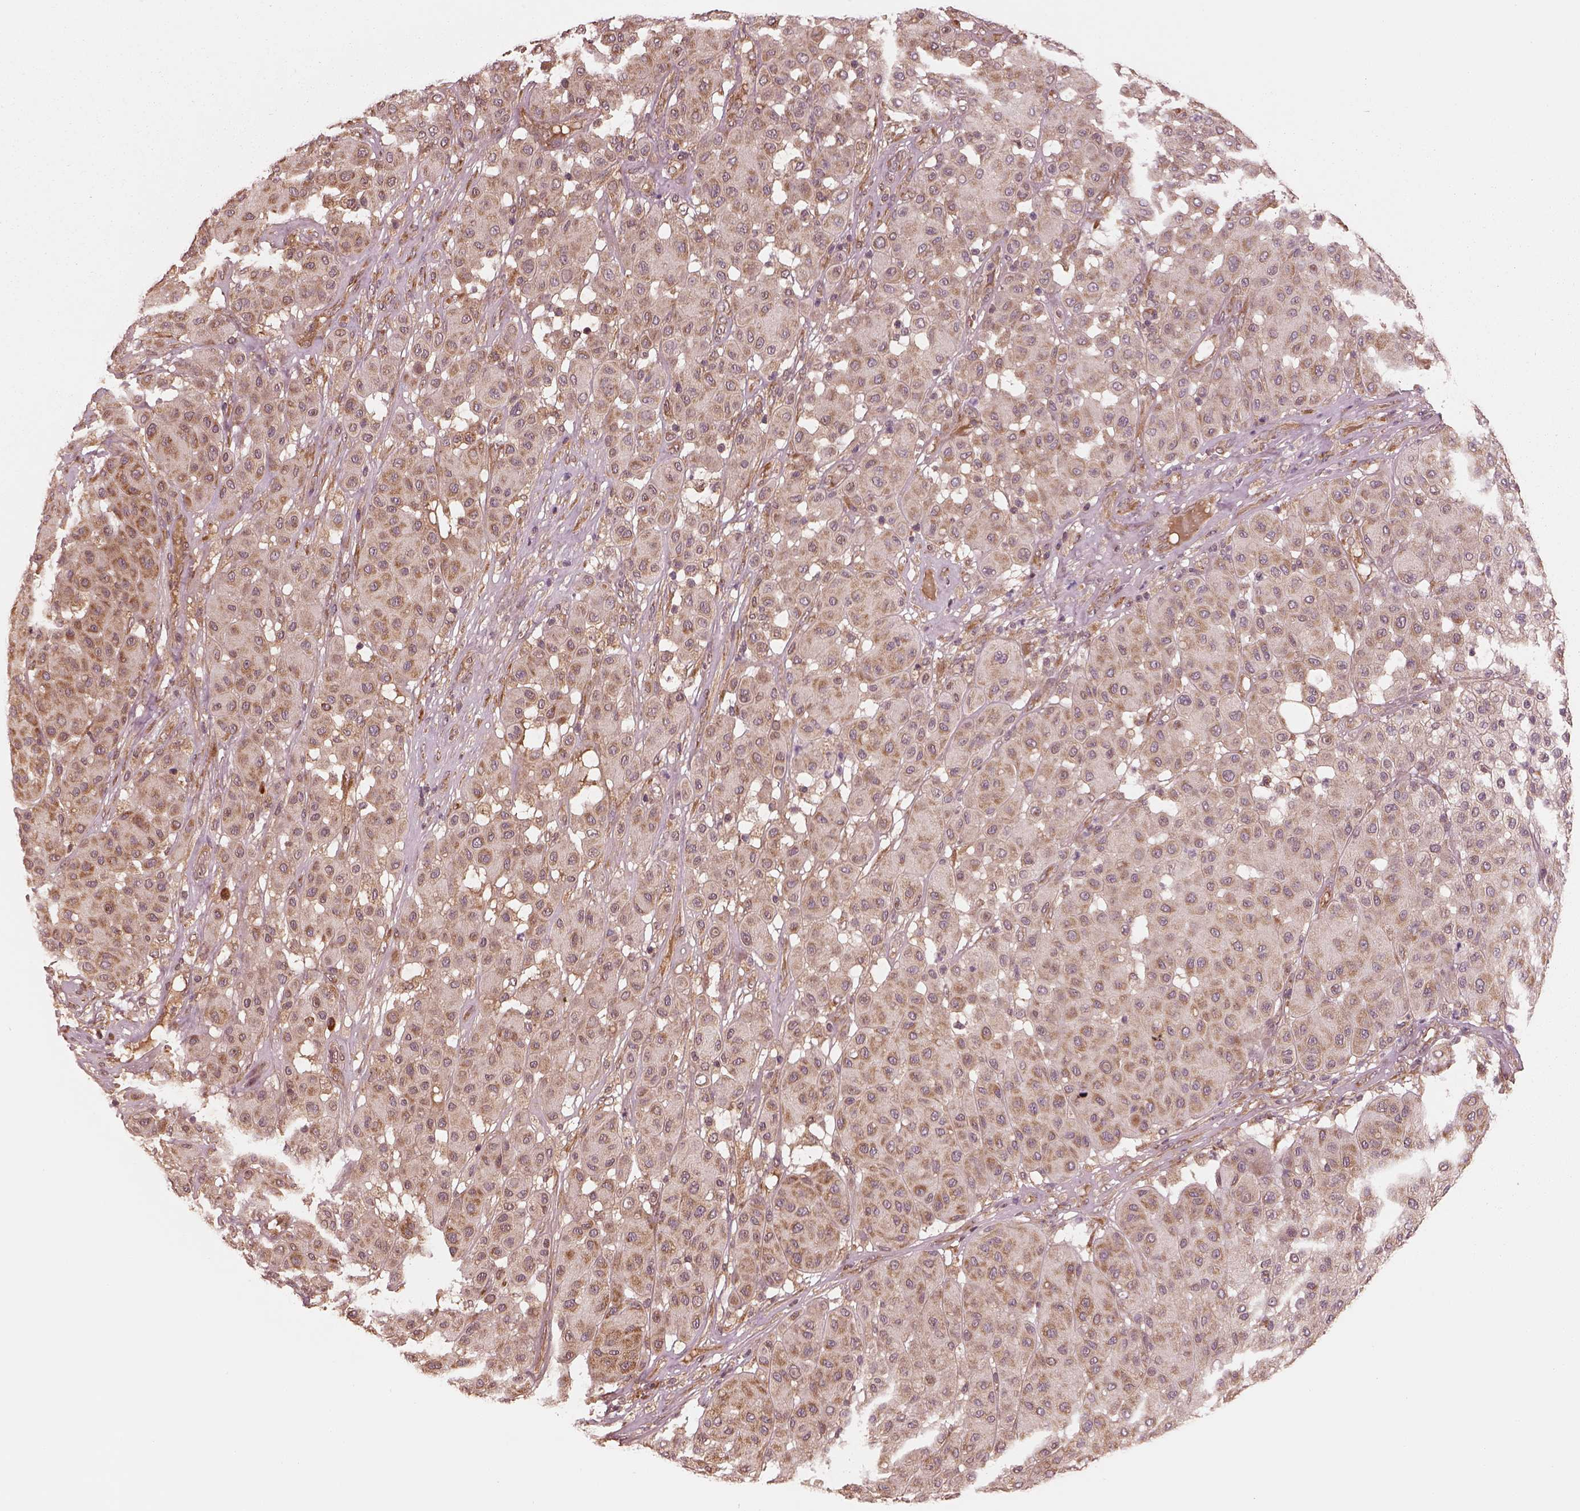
{"staining": {"intensity": "moderate", "quantity": ">75%", "location": "cytoplasmic/membranous"}, "tissue": "melanoma", "cell_type": "Tumor cells", "image_type": "cancer", "snomed": [{"axis": "morphology", "description": "Malignant melanoma, Metastatic site"}, {"axis": "topography", "description": "Smooth muscle"}], "caption": "Human malignant melanoma (metastatic site) stained for a protein (brown) exhibits moderate cytoplasmic/membranous positive positivity in about >75% of tumor cells.", "gene": "RPS5", "patient": {"sex": "male", "age": 41}}